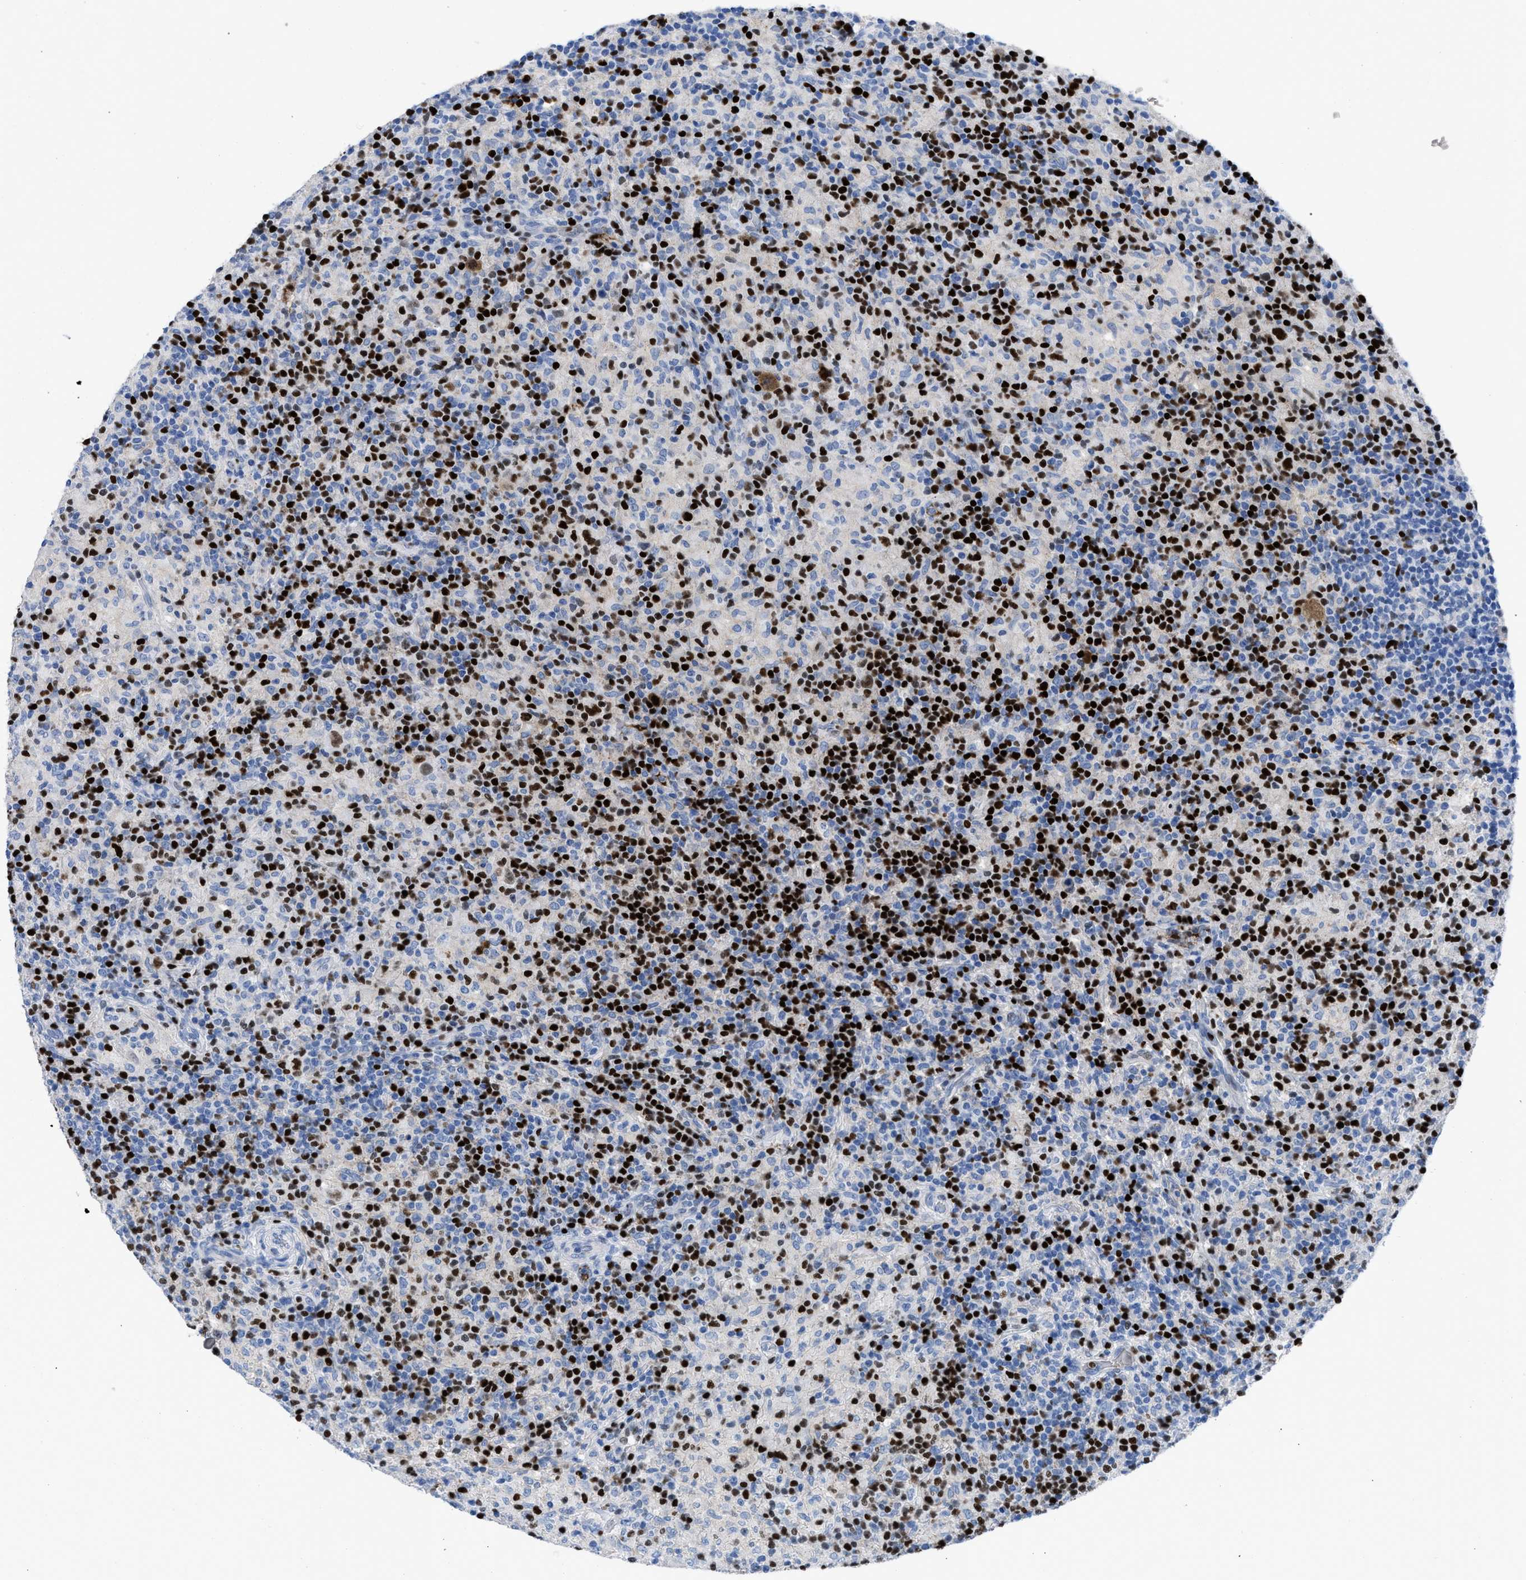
{"staining": {"intensity": "strong", "quantity": "25%-75%", "location": "nuclear"}, "tissue": "lymphoma", "cell_type": "Tumor cells", "image_type": "cancer", "snomed": [{"axis": "morphology", "description": "Hodgkin's disease, NOS"}, {"axis": "topography", "description": "Lymph node"}], "caption": "Approximately 25%-75% of tumor cells in lymphoma show strong nuclear protein expression as visualized by brown immunohistochemical staining.", "gene": "LEF1", "patient": {"sex": "male", "age": 70}}